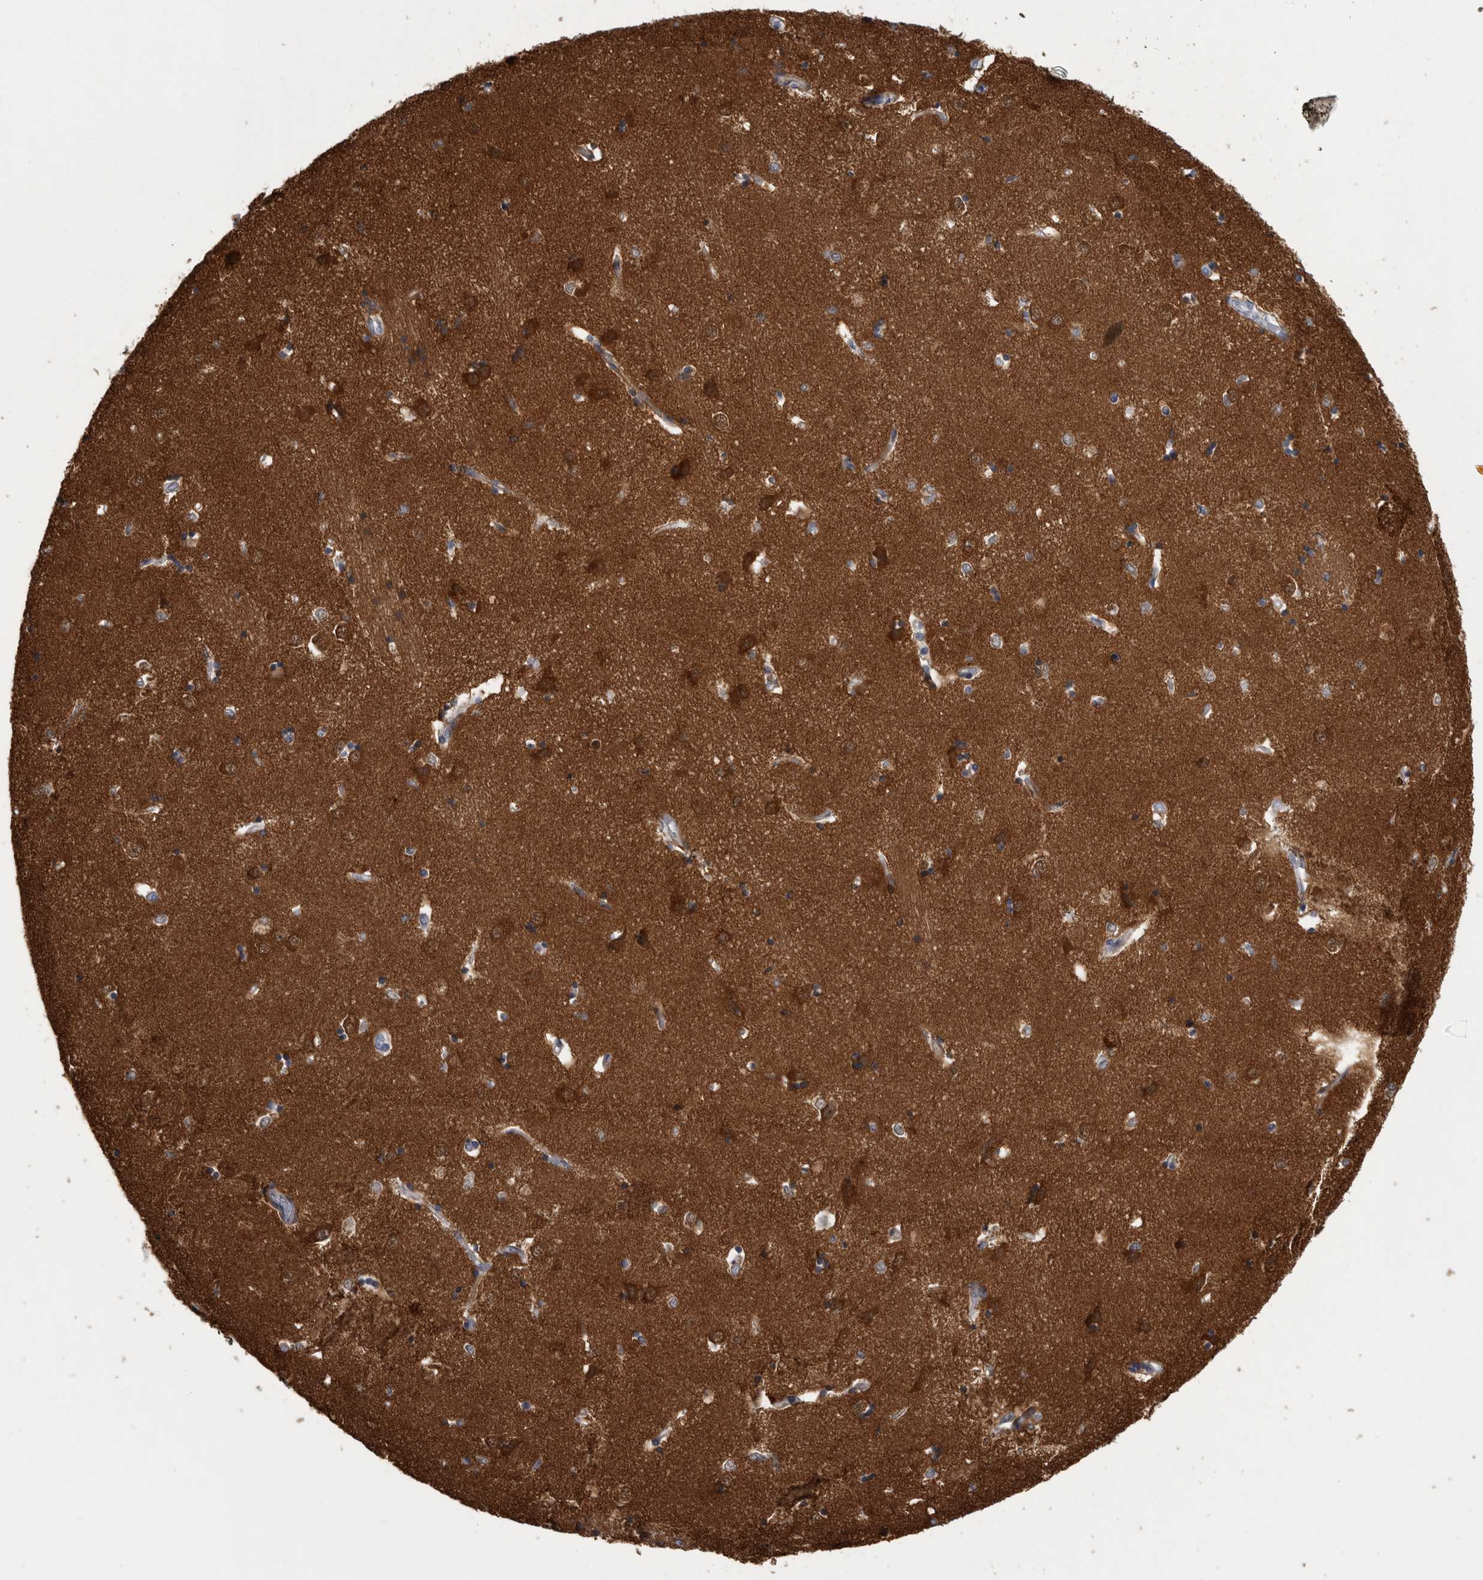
{"staining": {"intensity": "moderate", "quantity": "25%-75%", "location": "cytoplasmic/membranous,nuclear"}, "tissue": "caudate", "cell_type": "Glial cells", "image_type": "normal", "snomed": [{"axis": "morphology", "description": "Normal tissue, NOS"}, {"axis": "topography", "description": "Lateral ventricle wall"}], "caption": "Brown immunohistochemical staining in unremarkable human caudate reveals moderate cytoplasmic/membranous,nuclear positivity in approximately 25%-75% of glial cells. The staining was performed using DAB to visualize the protein expression in brown, while the nuclei were stained in blue with hematoxylin (Magnification: 20x).", "gene": "ACOT7", "patient": {"sex": "male", "age": 45}}